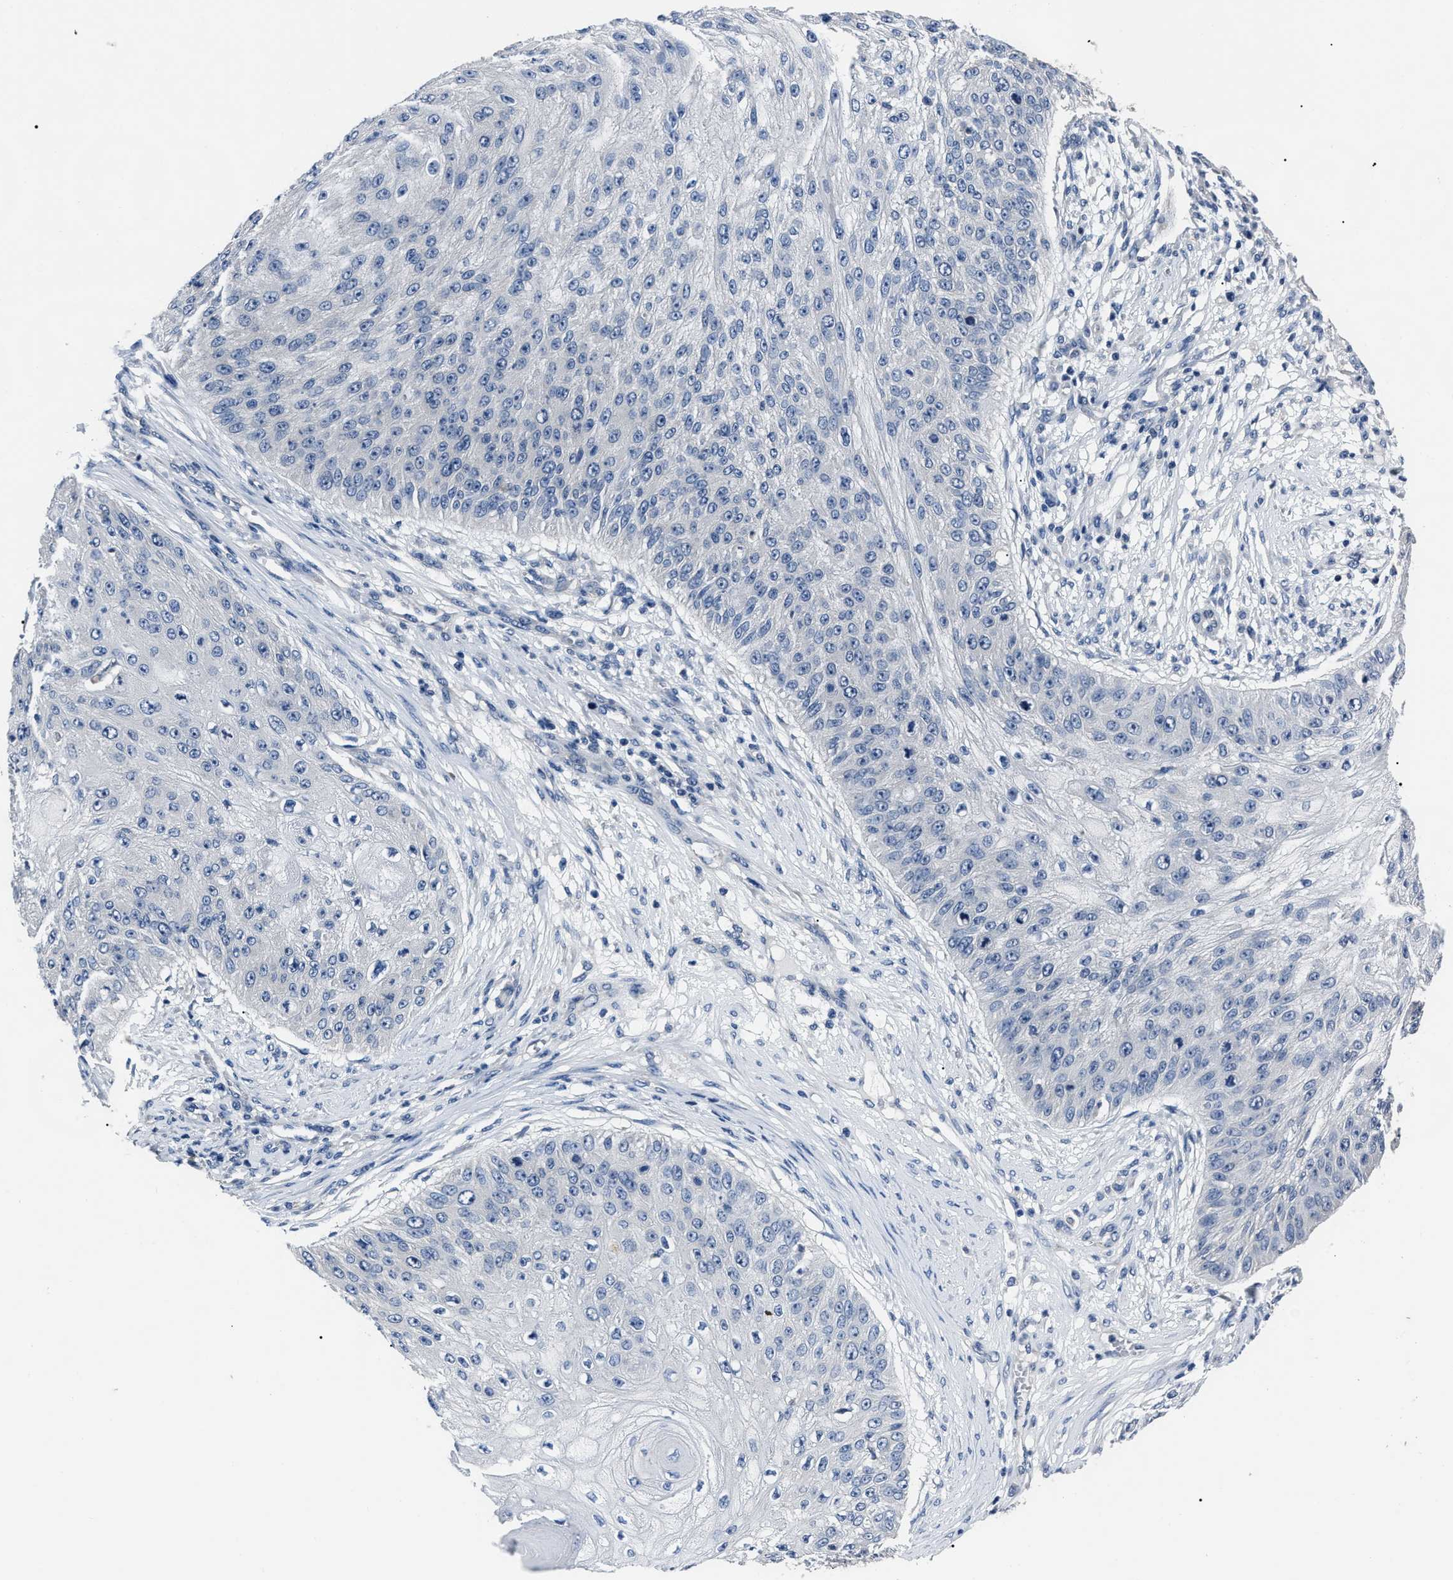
{"staining": {"intensity": "negative", "quantity": "none", "location": "none"}, "tissue": "skin cancer", "cell_type": "Tumor cells", "image_type": "cancer", "snomed": [{"axis": "morphology", "description": "Squamous cell carcinoma, NOS"}, {"axis": "topography", "description": "Skin"}], "caption": "A photomicrograph of human skin cancer (squamous cell carcinoma) is negative for staining in tumor cells.", "gene": "LRWD1", "patient": {"sex": "female", "age": 80}}